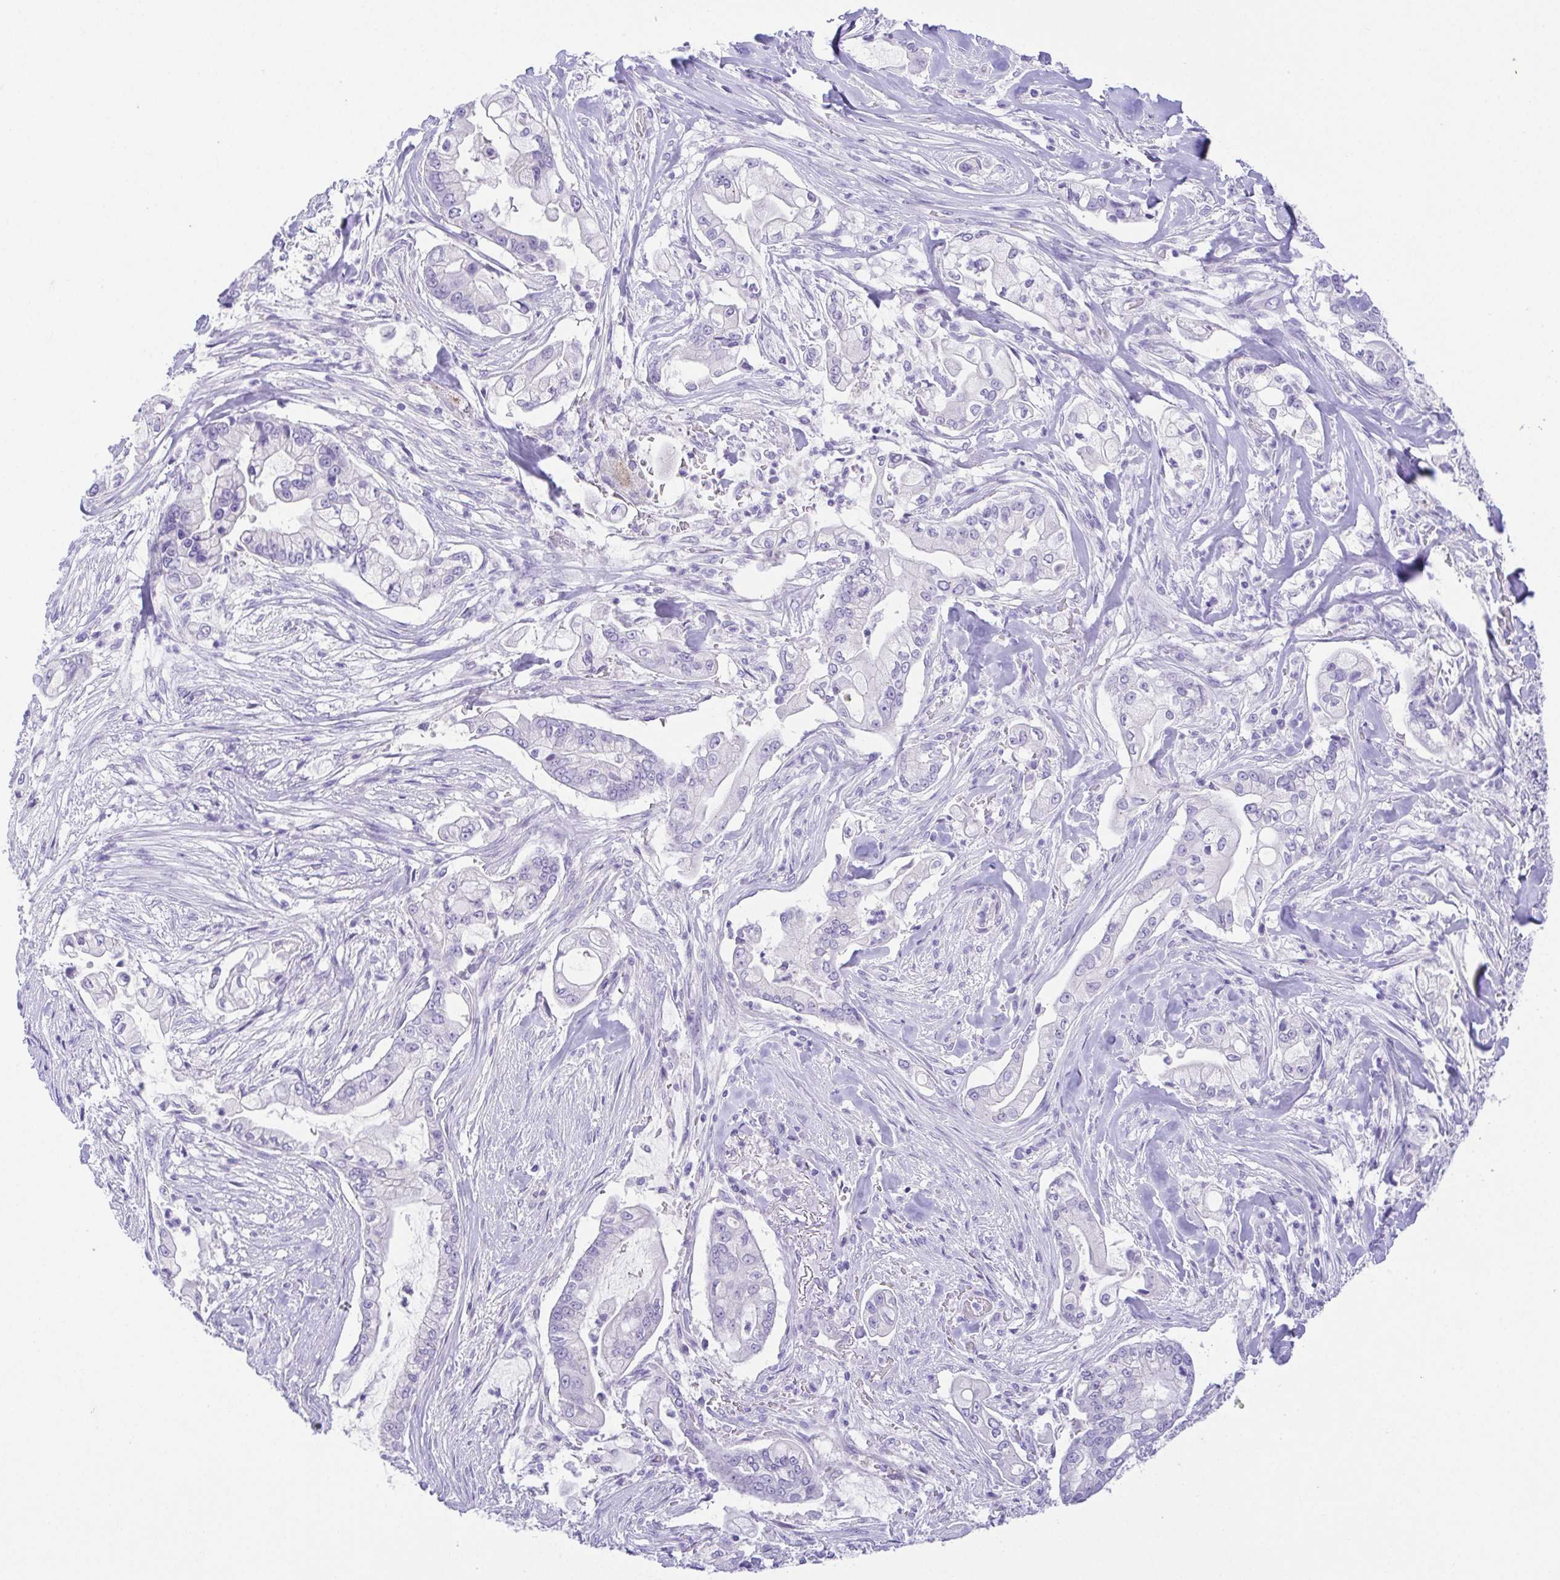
{"staining": {"intensity": "negative", "quantity": "none", "location": "none"}, "tissue": "pancreatic cancer", "cell_type": "Tumor cells", "image_type": "cancer", "snomed": [{"axis": "morphology", "description": "Adenocarcinoma, NOS"}, {"axis": "topography", "description": "Pancreas"}], "caption": "The IHC micrograph has no significant staining in tumor cells of pancreatic adenocarcinoma tissue.", "gene": "SPATA4", "patient": {"sex": "female", "age": 69}}